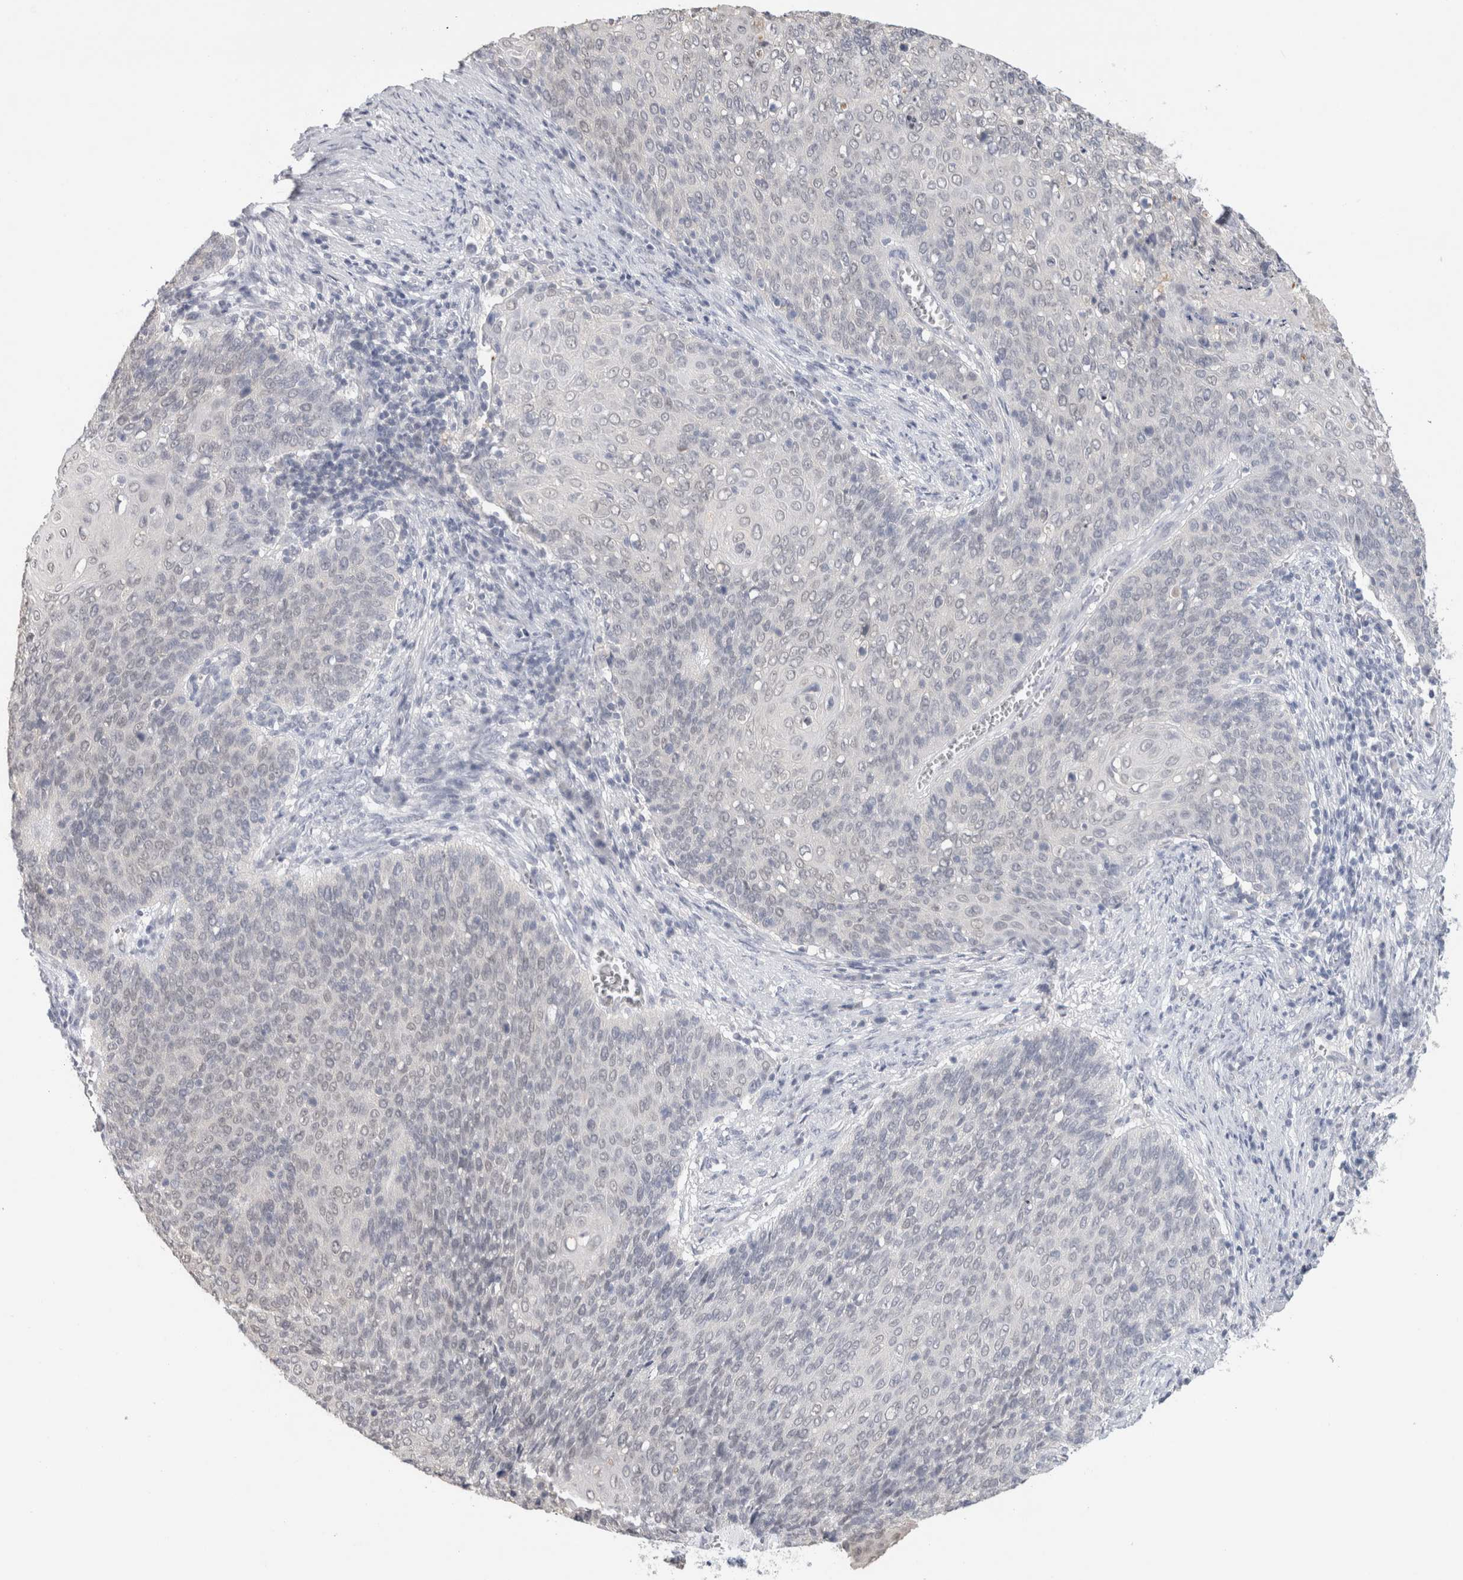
{"staining": {"intensity": "negative", "quantity": "none", "location": "none"}, "tissue": "cervical cancer", "cell_type": "Tumor cells", "image_type": "cancer", "snomed": [{"axis": "morphology", "description": "Squamous cell carcinoma, NOS"}, {"axis": "topography", "description": "Cervix"}], "caption": "IHC histopathology image of squamous cell carcinoma (cervical) stained for a protein (brown), which exhibits no staining in tumor cells. (DAB (3,3'-diaminobenzidine) IHC, high magnification).", "gene": "TONSL", "patient": {"sex": "female", "age": 39}}